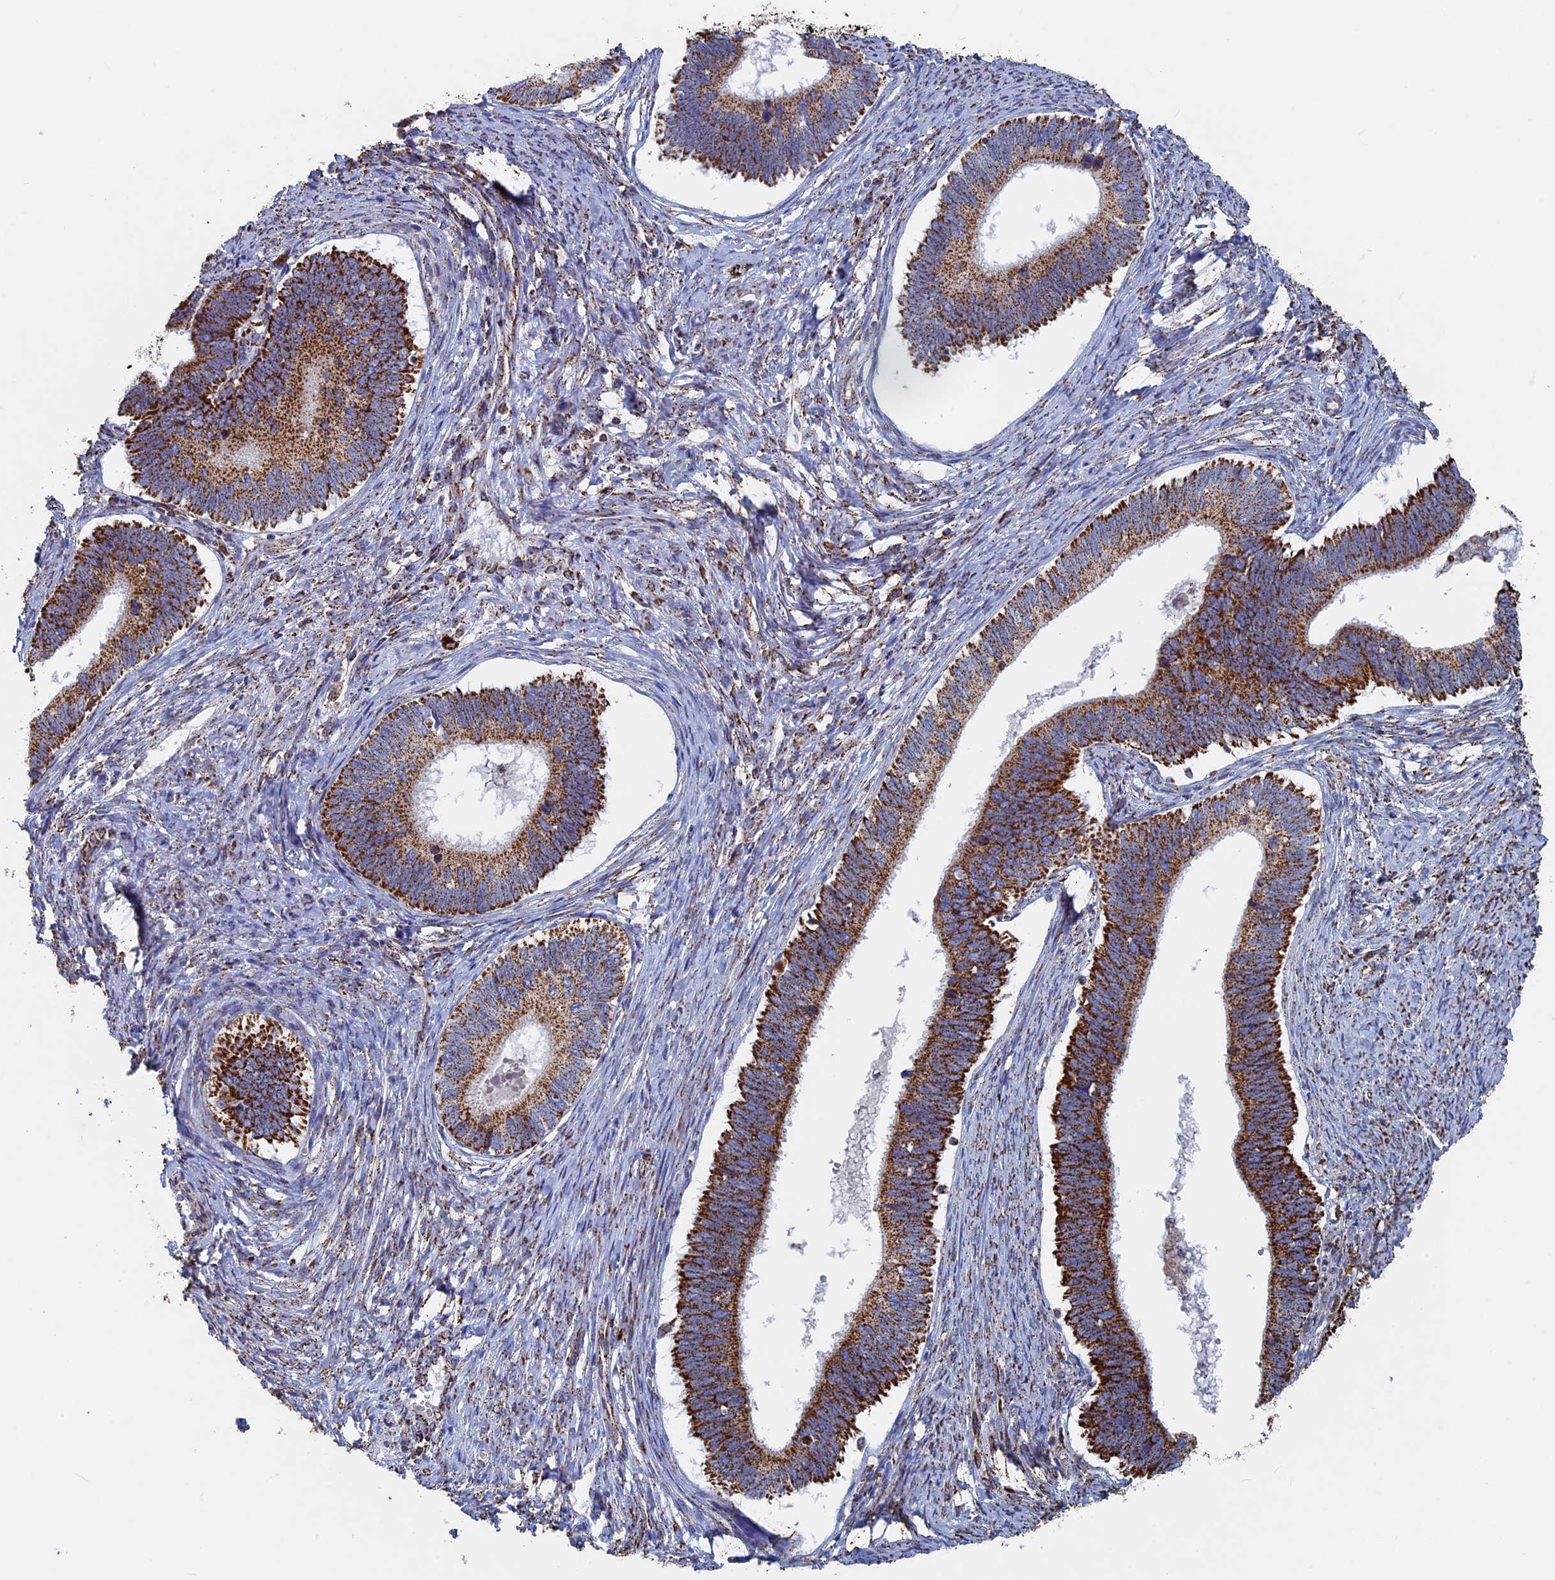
{"staining": {"intensity": "strong", "quantity": ">75%", "location": "cytoplasmic/membranous"}, "tissue": "cervical cancer", "cell_type": "Tumor cells", "image_type": "cancer", "snomed": [{"axis": "morphology", "description": "Adenocarcinoma, NOS"}, {"axis": "topography", "description": "Cervix"}], "caption": "Protein staining reveals strong cytoplasmic/membranous positivity in about >75% of tumor cells in adenocarcinoma (cervical).", "gene": "SEC24D", "patient": {"sex": "female", "age": 42}}